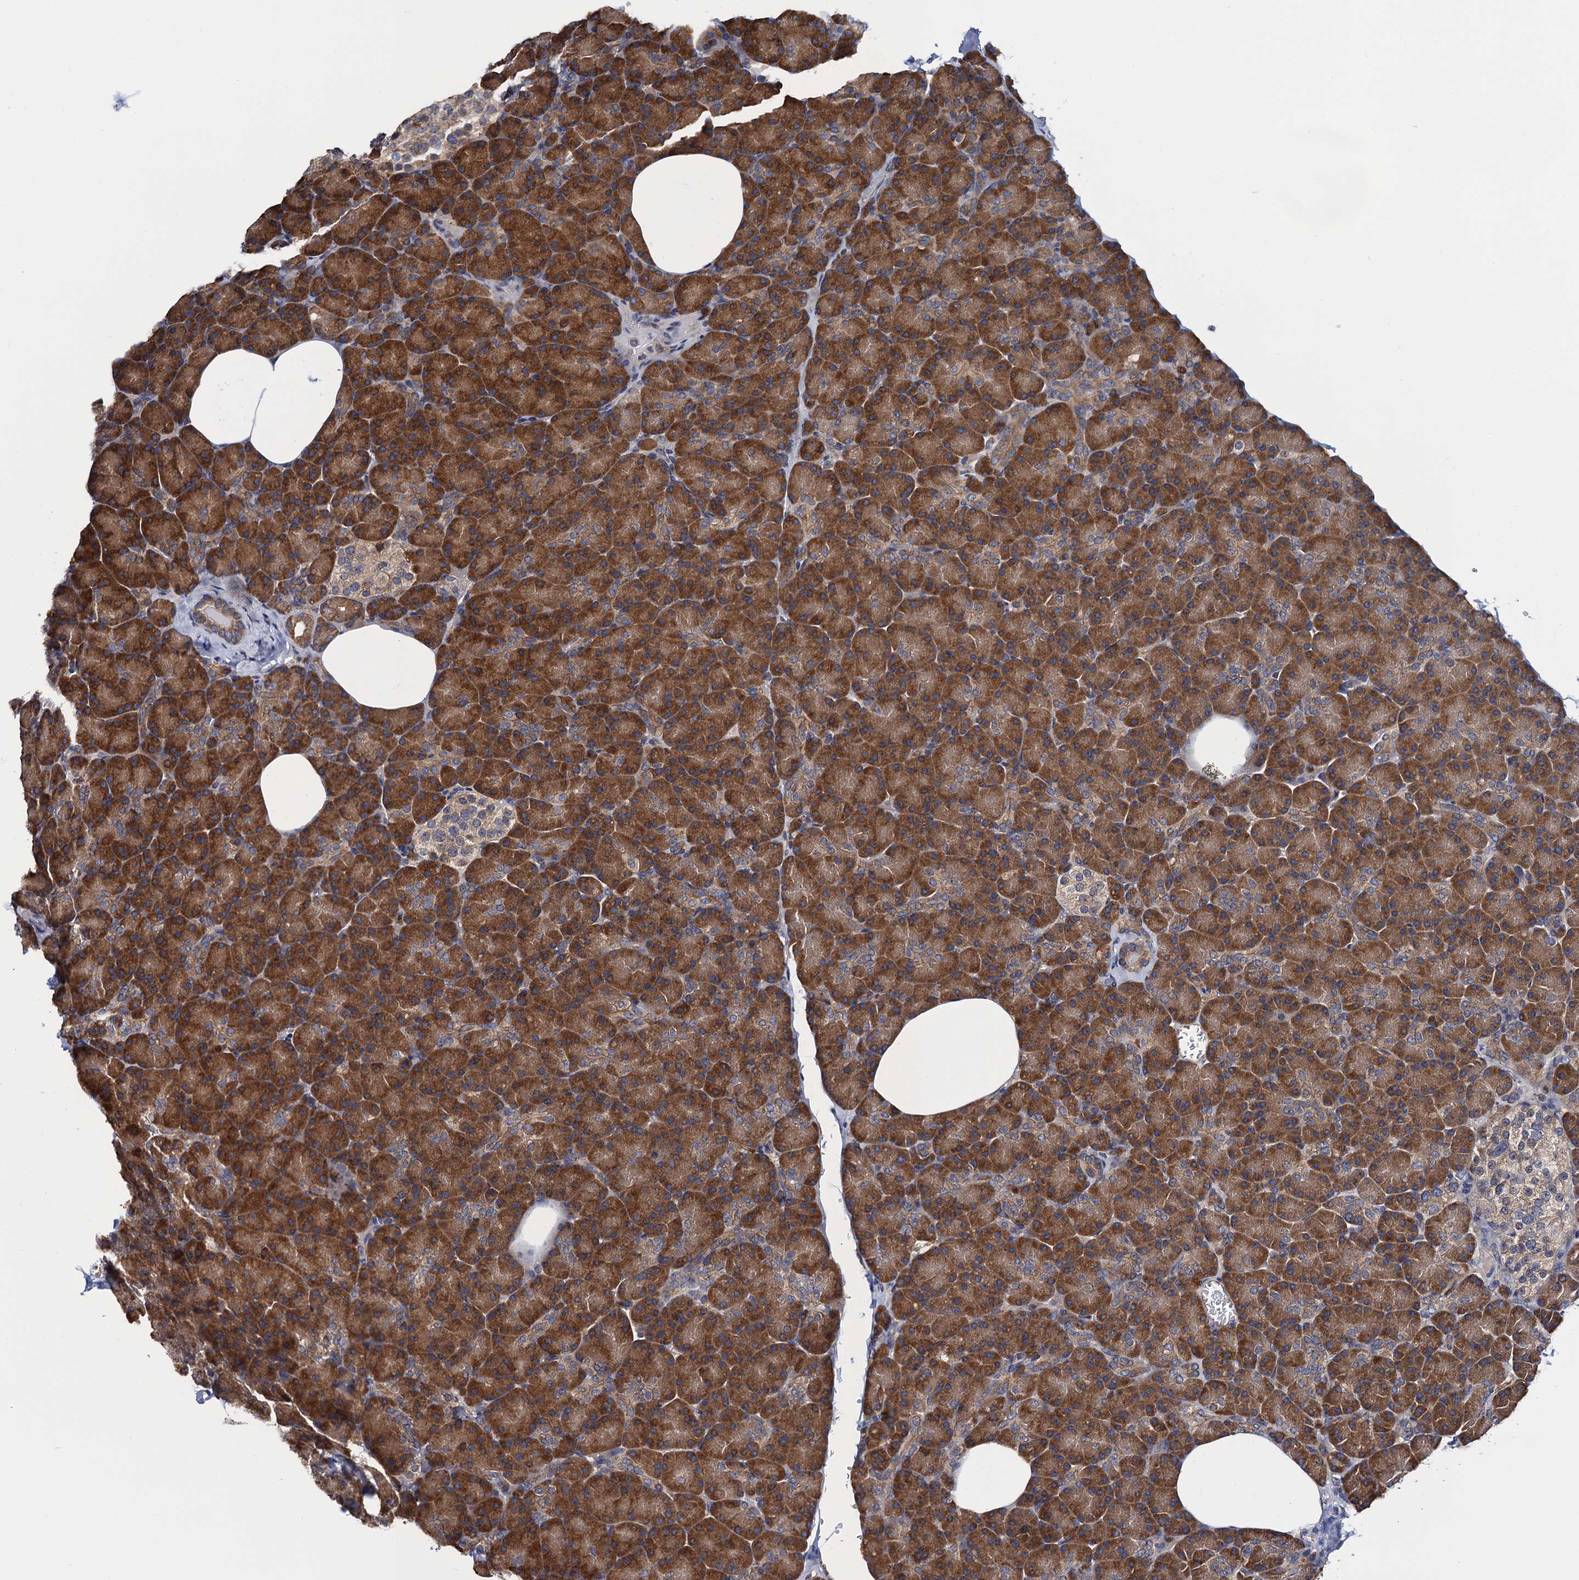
{"staining": {"intensity": "strong", "quantity": ">75%", "location": "cytoplasmic/membranous"}, "tissue": "pancreas", "cell_type": "Exocrine glandular cells", "image_type": "normal", "snomed": [{"axis": "morphology", "description": "Normal tissue, NOS"}, {"axis": "topography", "description": "Pancreas"}], "caption": "Brown immunohistochemical staining in normal human pancreas displays strong cytoplasmic/membranous staining in about >75% of exocrine glandular cells. The staining was performed using DAB, with brown indicating positive protein expression. Nuclei are stained blue with hematoxylin.", "gene": "PGLS", "patient": {"sex": "female", "age": 43}}